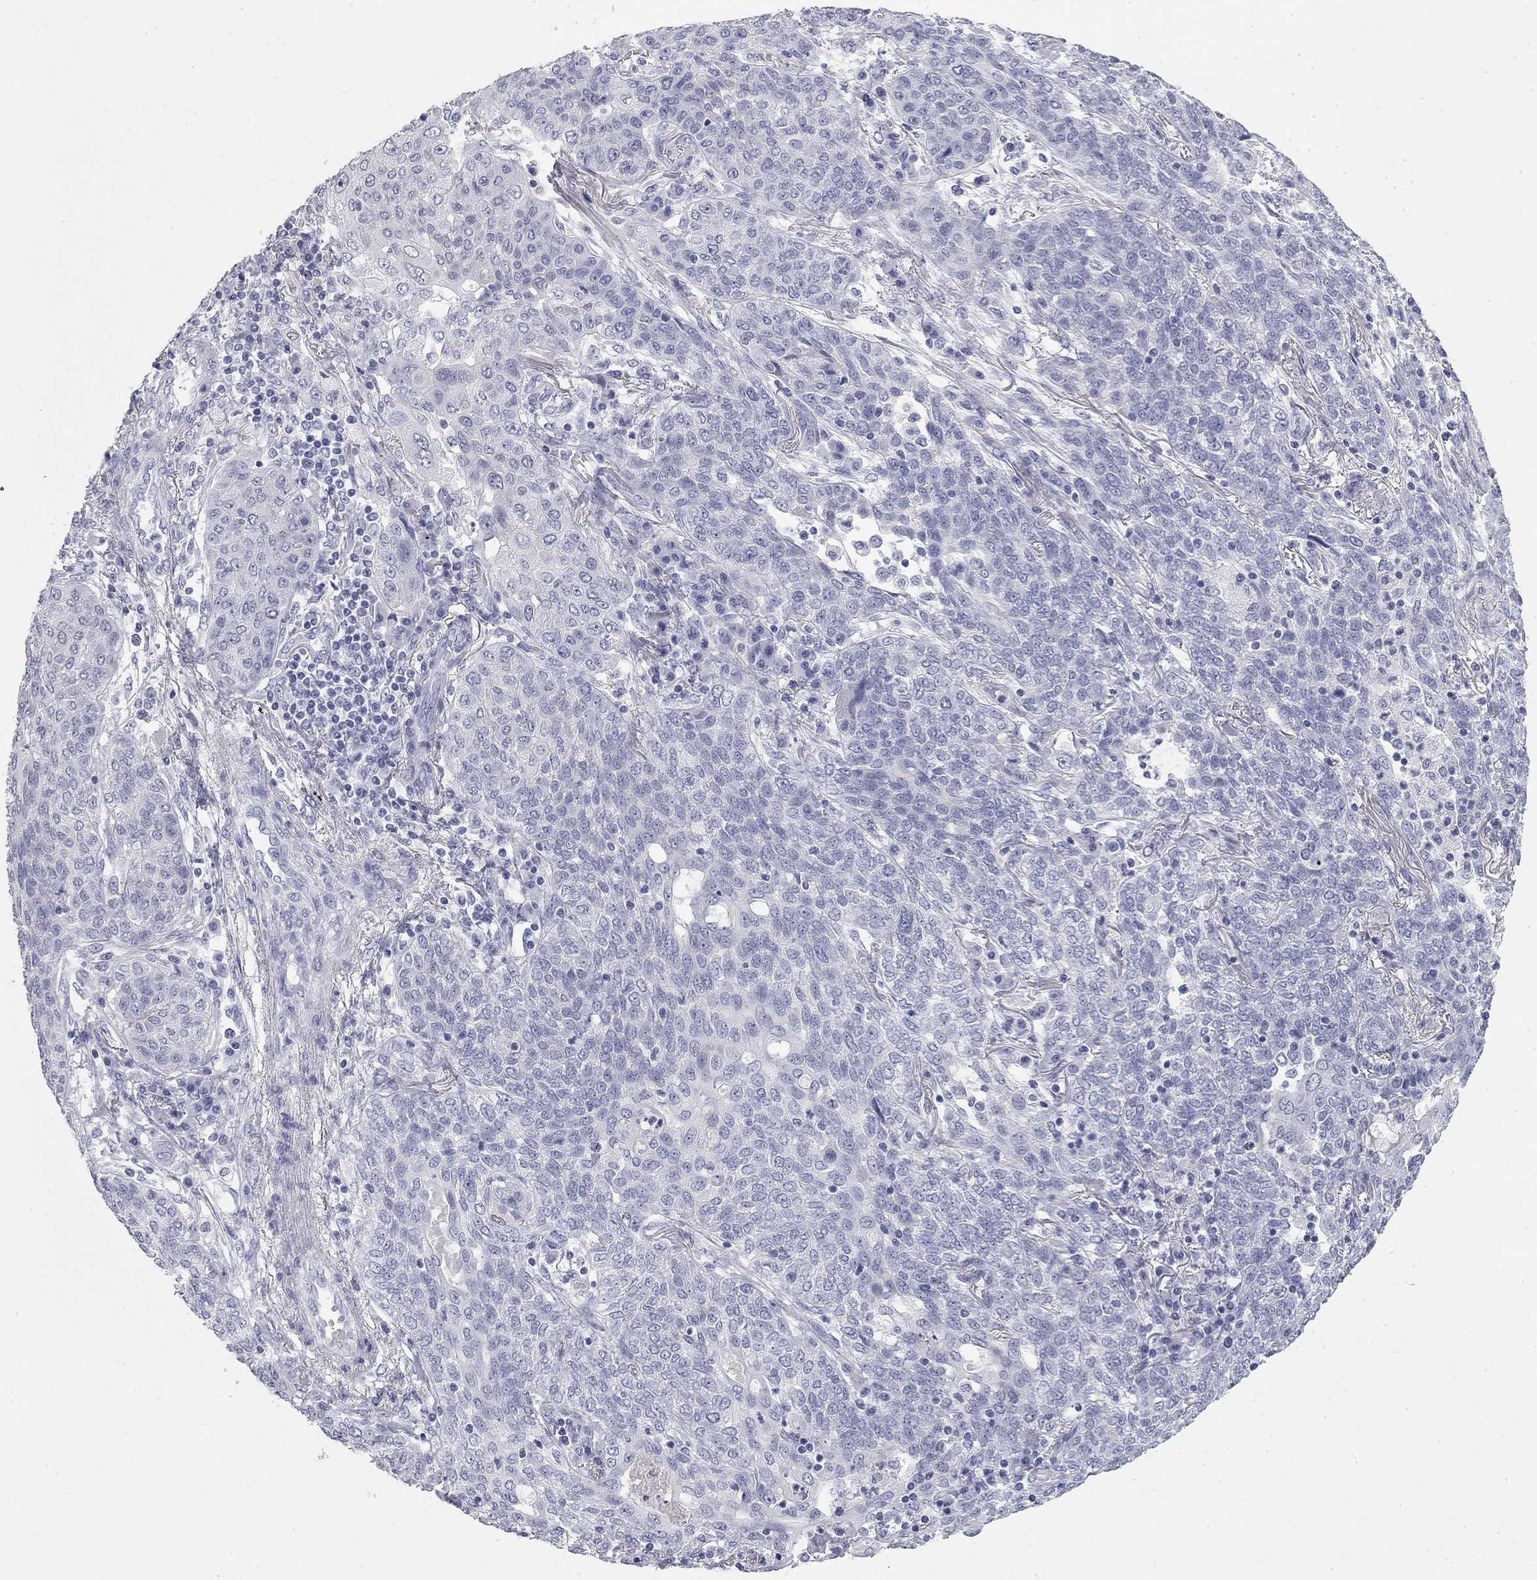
{"staining": {"intensity": "negative", "quantity": "none", "location": "none"}, "tissue": "lung cancer", "cell_type": "Tumor cells", "image_type": "cancer", "snomed": [{"axis": "morphology", "description": "Squamous cell carcinoma, NOS"}, {"axis": "topography", "description": "Lung"}], "caption": "An IHC photomicrograph of lung squamous cell carcinoma is shown. There is no staining in tumor cells of lung squamous cell carcinoma.", "gene": "AK8", "patient": {"sex": "female", "age": 70}}